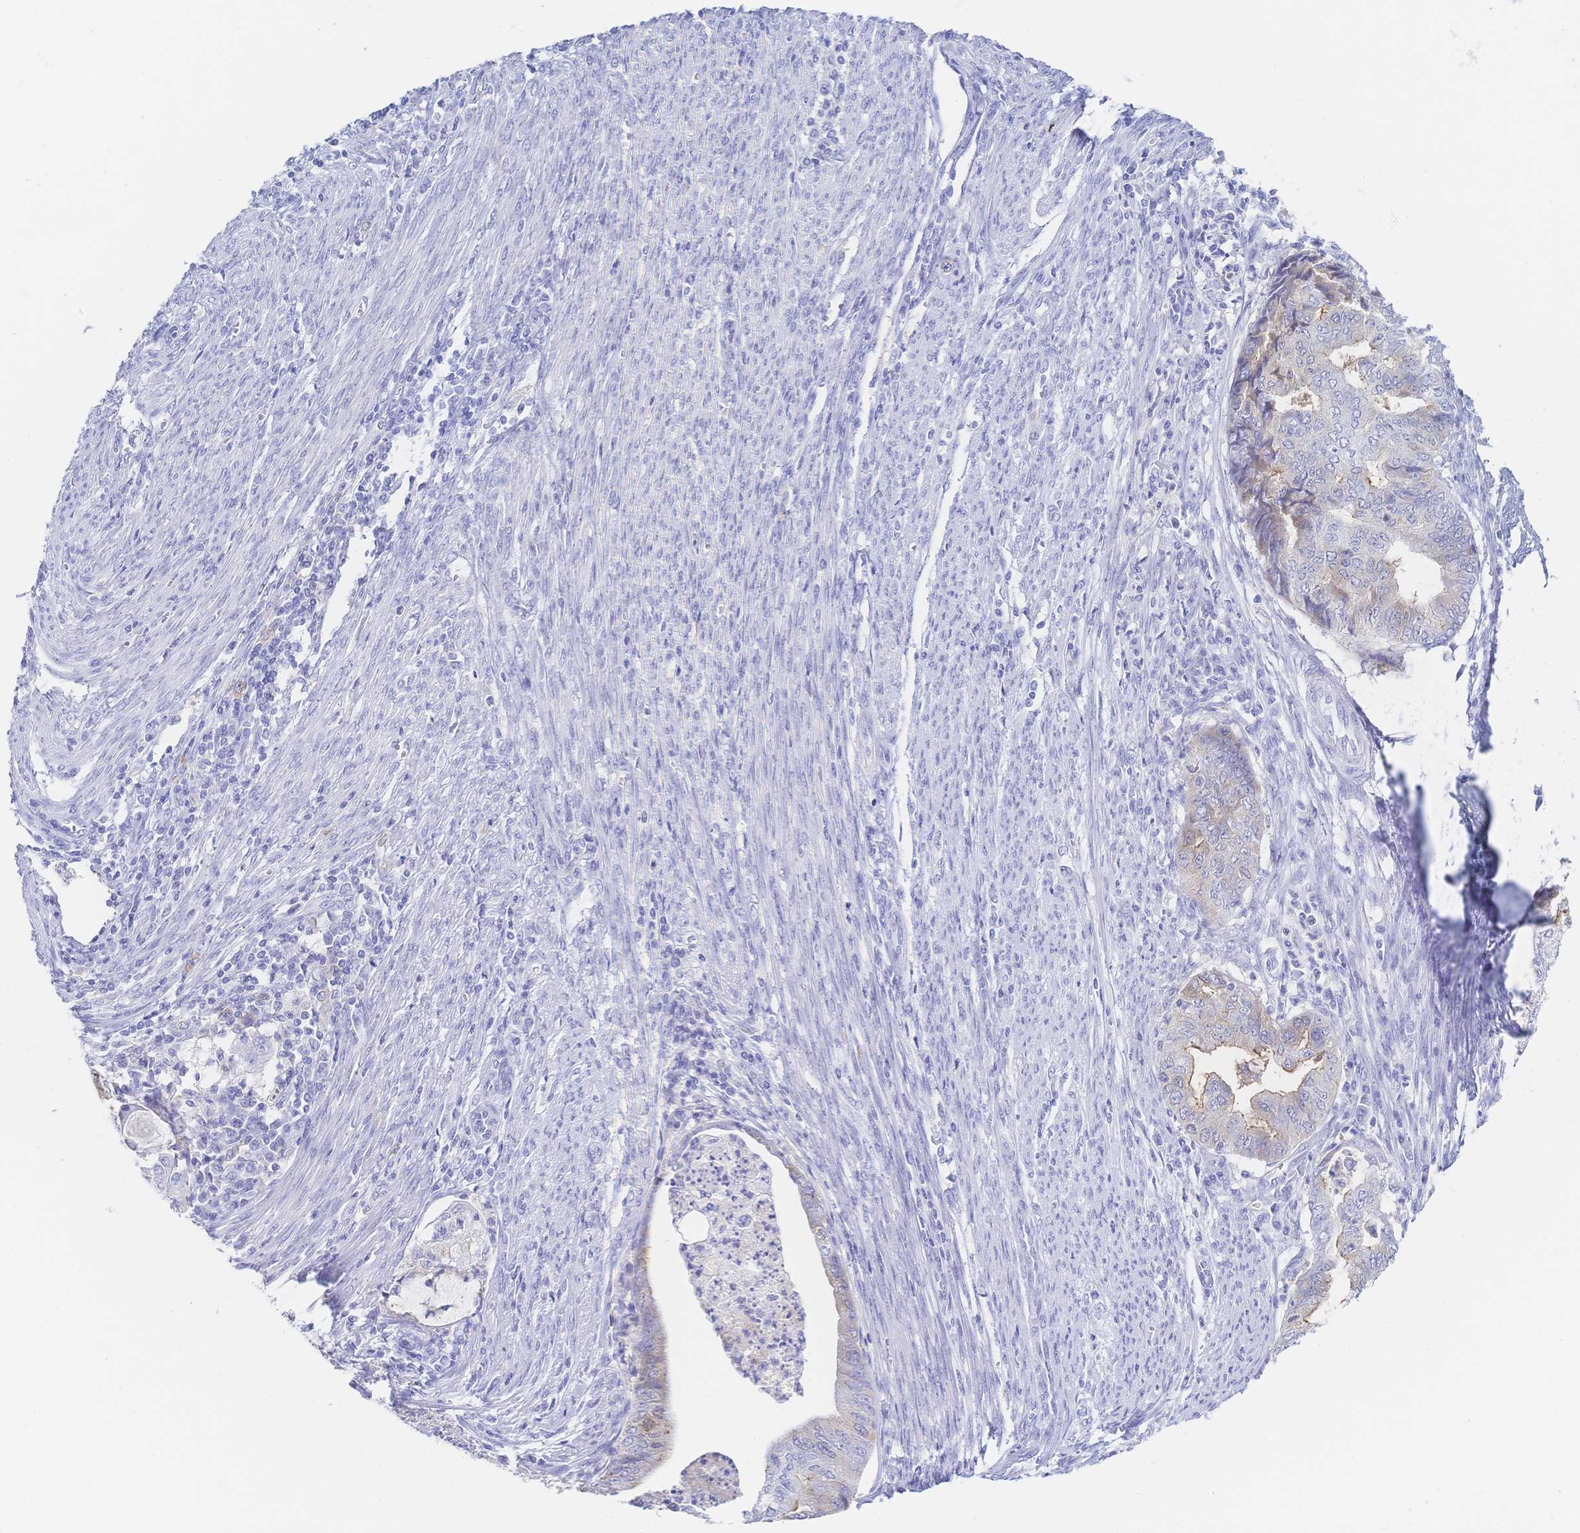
{"staining": {"intensity": "weak", "quantity": "25%-75%", "location": "cytoplasmic/membranous"}, "tissue": "endometrial cancer", "cell_type": "Tumor cells", "image_type": "cancer", "snomed": [{"axis": "morphology", "description": "Adenocarcinoma, NOS"}, {"axis": "topography", "description": "Endometrium"}], "caption": "Weak cytoplasmic/membranous expression for a protein is identified in about 25%-75% of tumor cells of endometrial adenocarcinoma using immunohistochemistry.", "gene": "RRM1", "patient": {"sex": "female", "age": 79}}